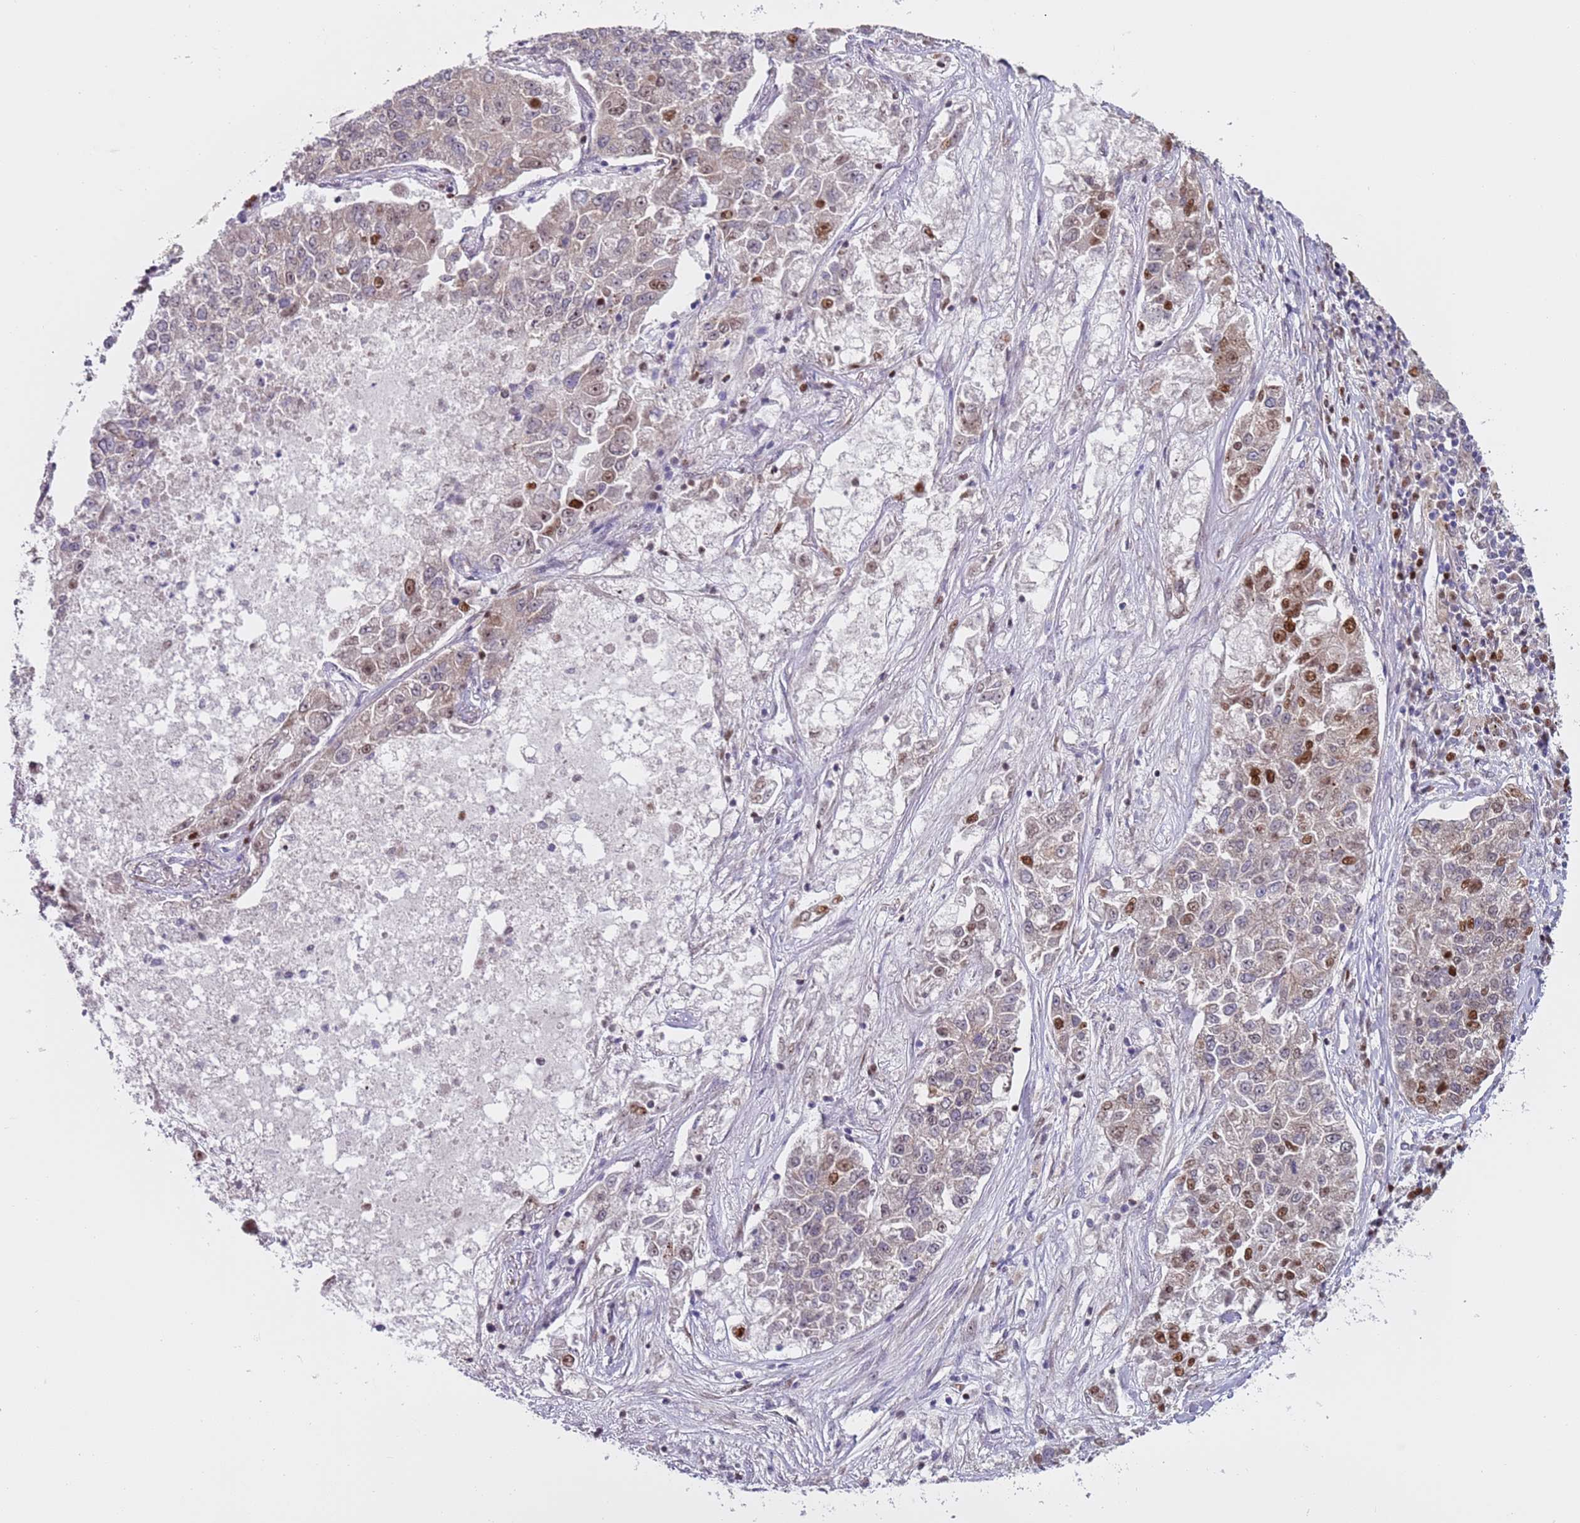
{"staining": {"intensity": "moderate", "quantity": "25%-75%", "location": "cytoplasmic/membranous,nuclear"}, "tissue": "lung cancer", "cell_type": "Tumor cells", "image_type": "cancer", "snomed": [{"axis": "morphology", "description": "Adenocarcinoma, NOS"}, {"axis": "topography", "description": "Lung"}], "caption": "Immunohistochemical staining of adenocarcinoma (lung) demonstrates medium levels of moderate cytoplasmic/membranous and nuclear positivity in about 25%-75% of tumor cells.", "gene": "SLC25A32", "patient": {"sex": "male", "age": 49}}